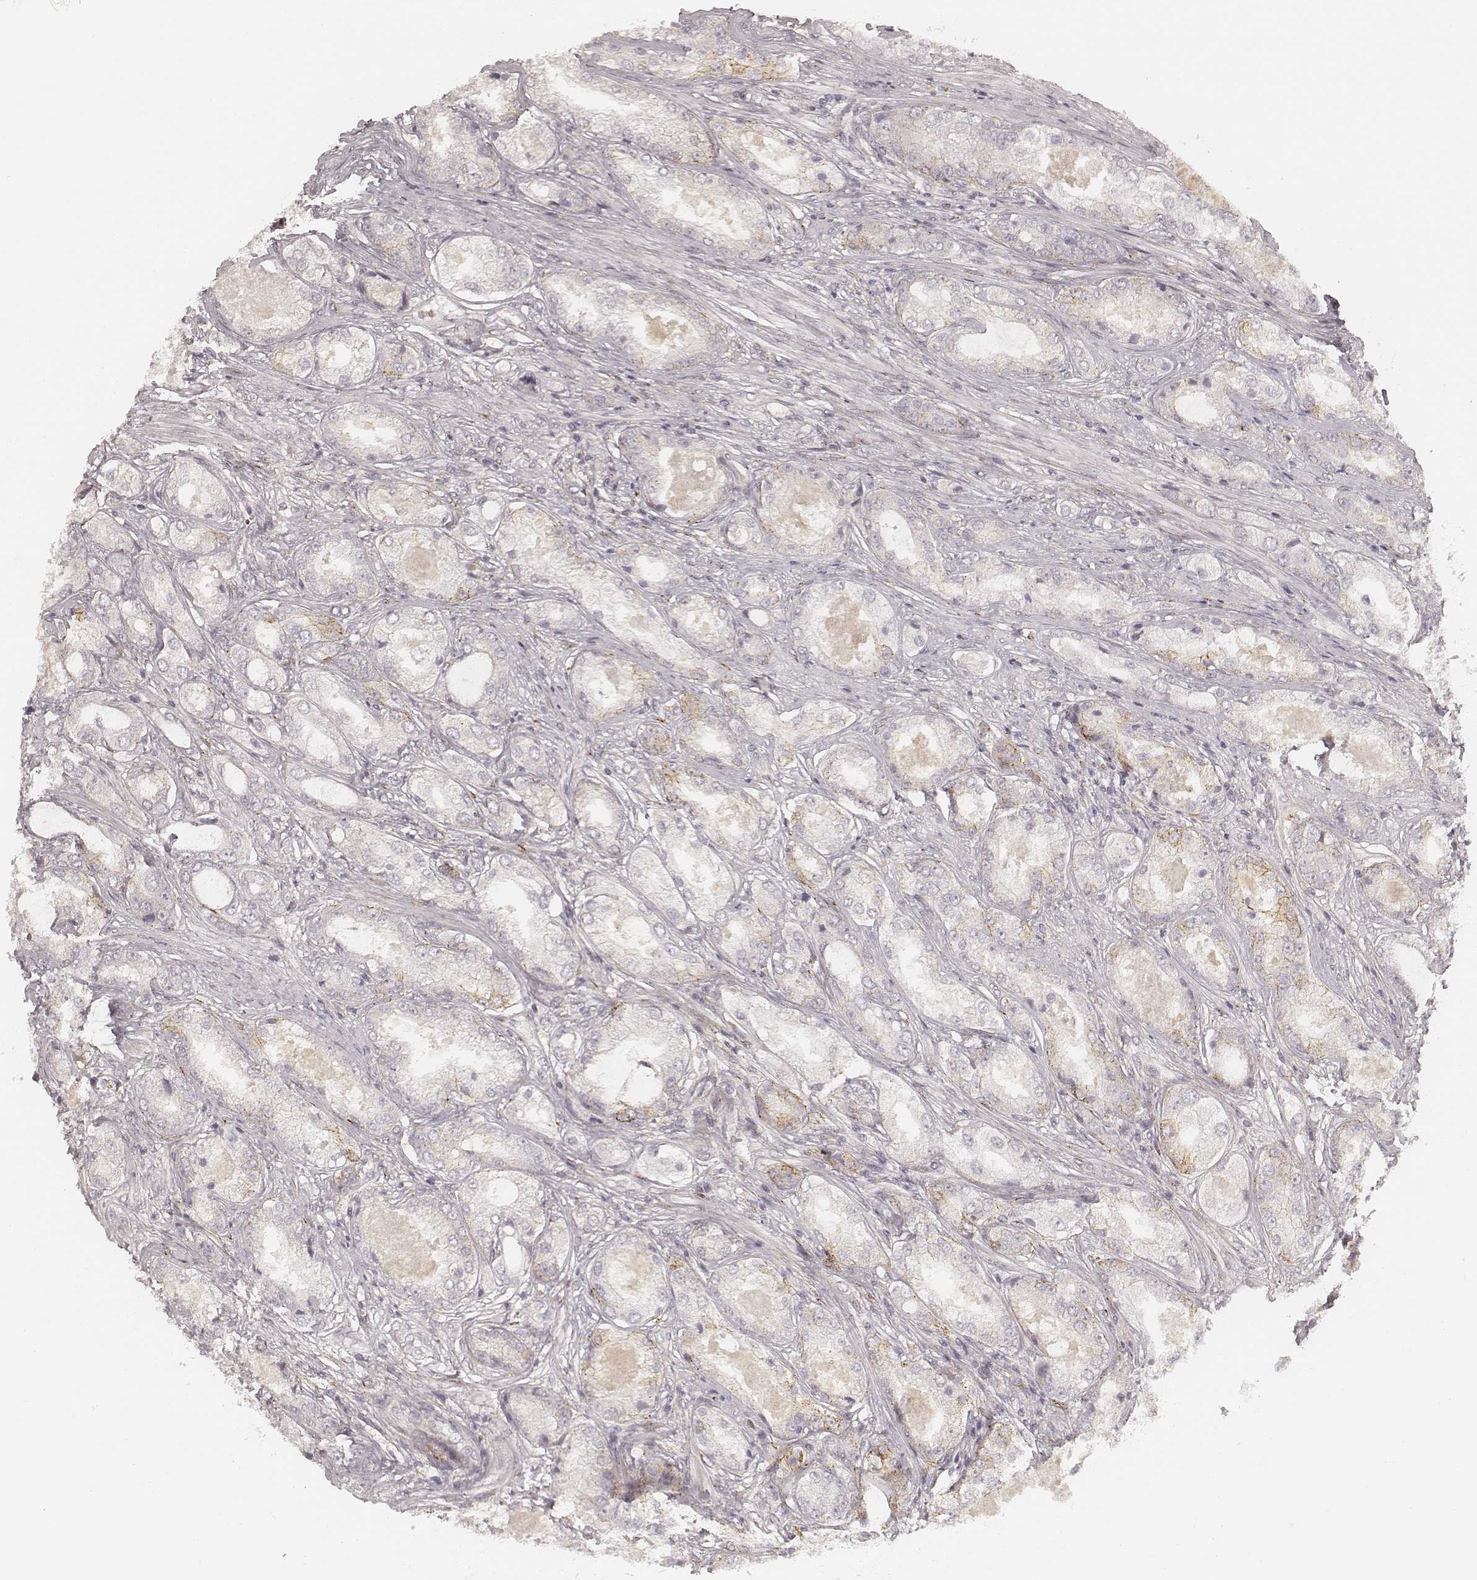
{"staining": {"intensity": "weak", "quantity": "<25%", "location": "cytoplasmic/membranous"}, "tissue": "prostate cancer", "cell_type": "Tumor cells", "image_type": "cancer", "snomed": [{"axis": "morphology", "description": "Adenocarcinoma, Low grade"}, {"axis": "topography", "description": "Prostate"}], "caption": "Immunohistochemistry (IHC) of prostate low-grade adenocarcinoma demonstrates no positivity in tumor cells.", "gene": "GORASP2", "patient": {"sex": "male", "age": 68}}